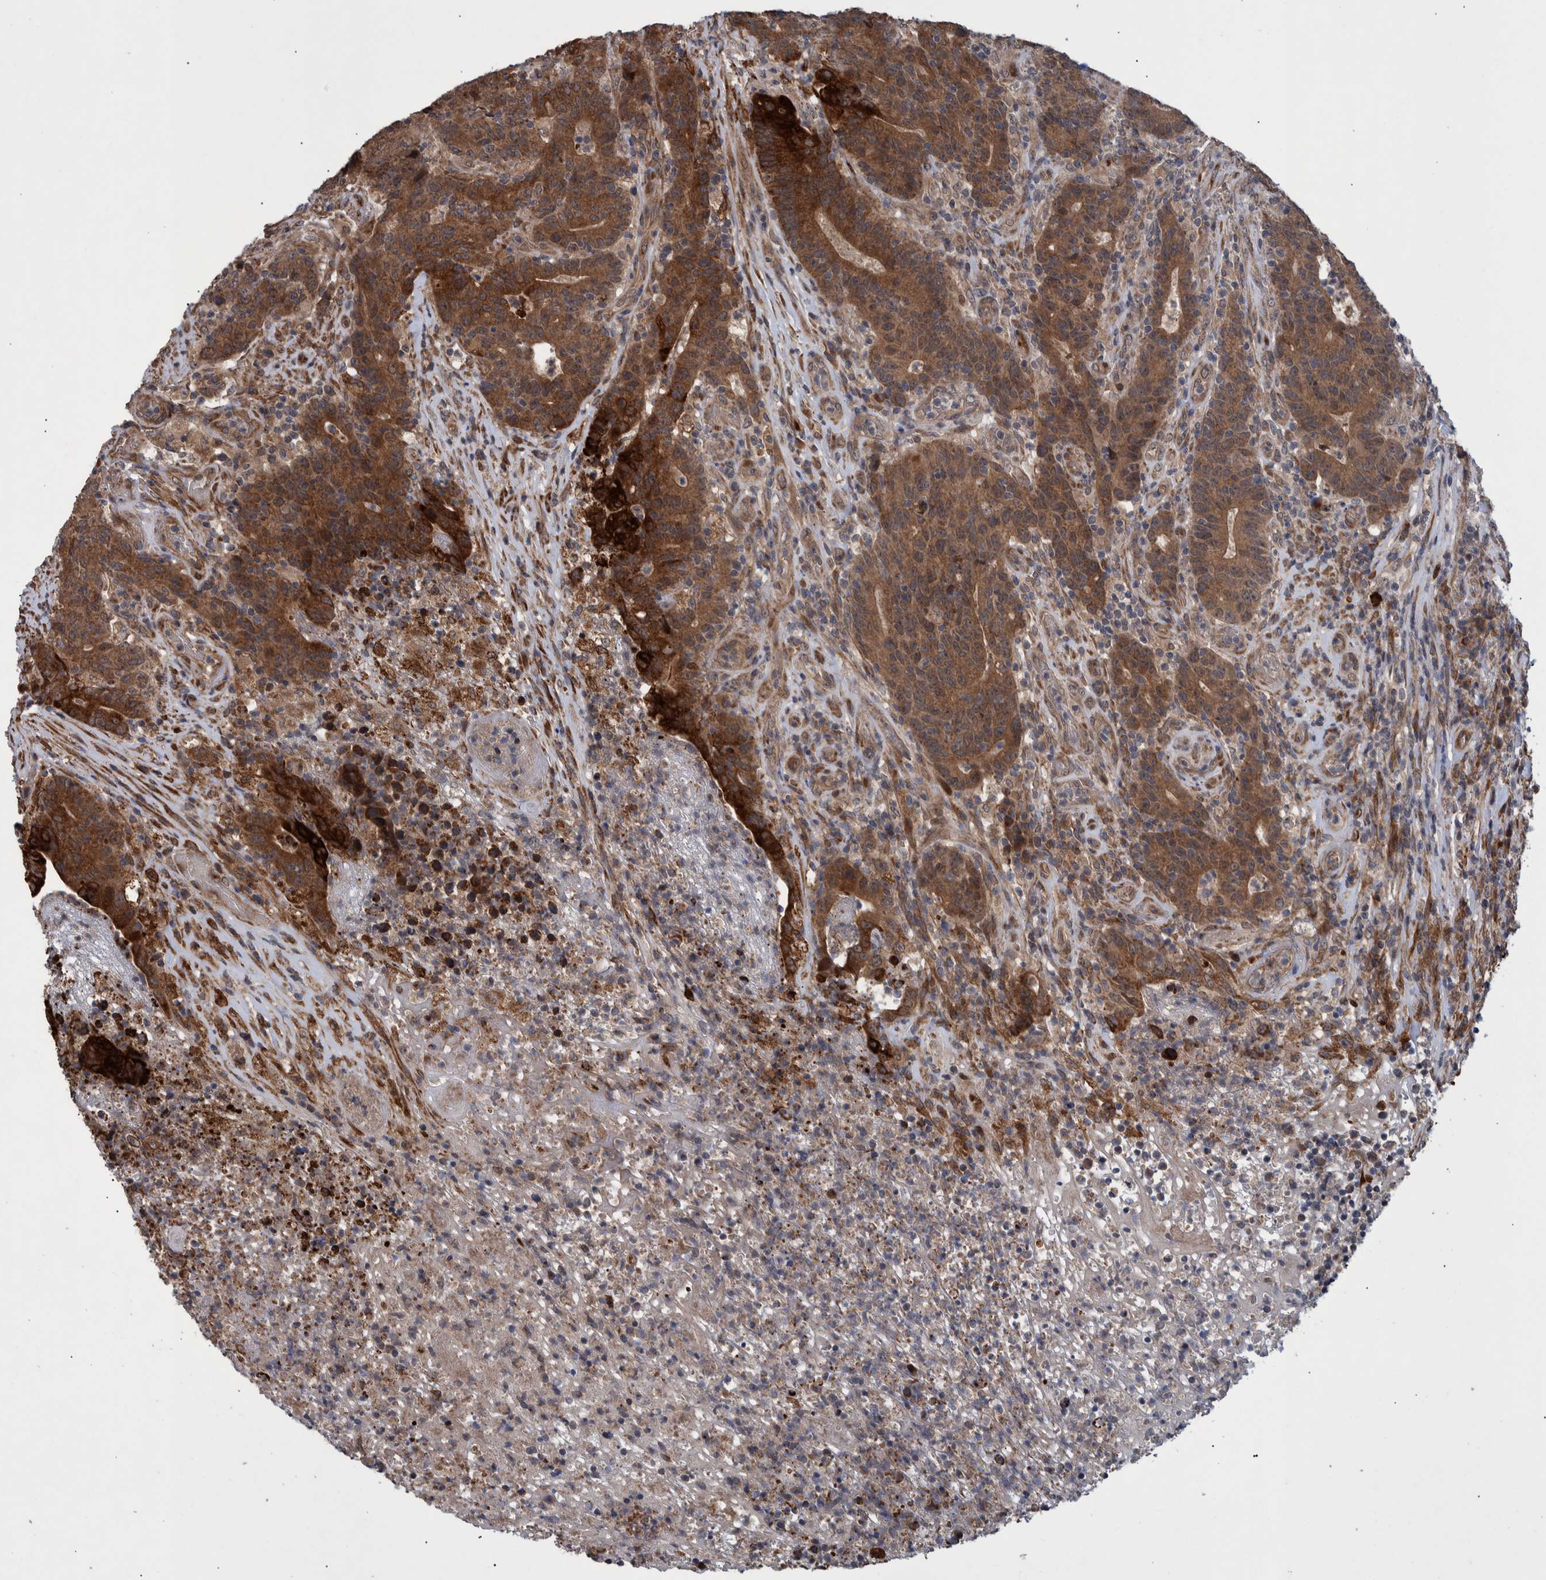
{"staining": {"intensity": "strong", "quantity": ">75%", "location": "cytoplasmic/membranous"}, "tissue": "colorectal cancer", "cell_type": "Tumor cells", "image_type": "cancer", "snomed": [{"axis": "morphology", "description": "Normal tissue, NOS"}, {"axis": "morphology", "description": "Adenocarcinoma, NOS"}, {"axis": "topography", "description": "Colon"}], "caption": "Colorectal adenocarcinoma tissue reveals strong cytoplasmic/membranous staining in approximately >75% of tumor cells", "gene": "B3GNTL1", "patient": {"sex": "female", "age": 75}}